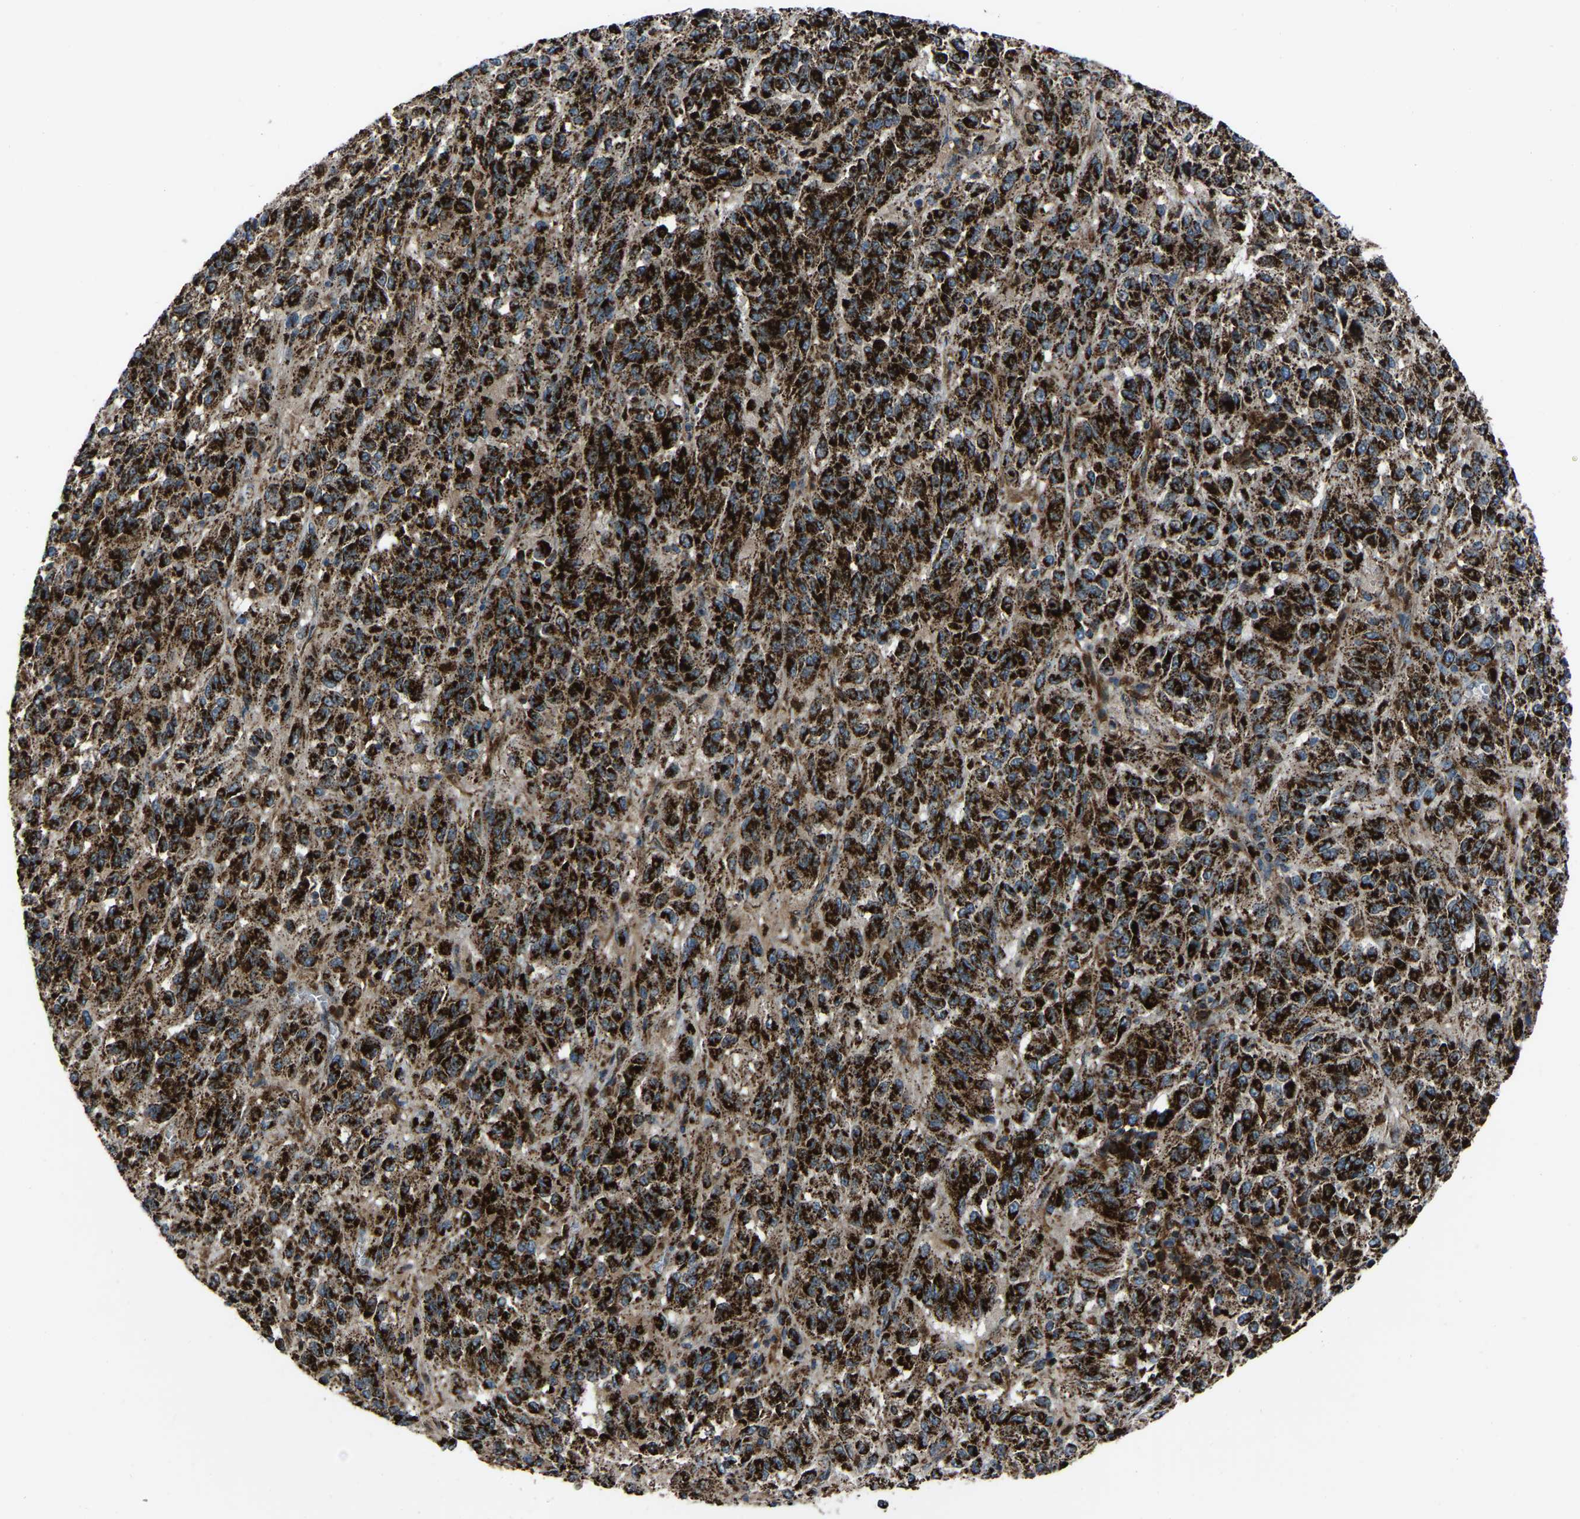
{"staining": {"intensity": "strong", "quantity": ">75%", "location": "cytoplasmic/membranous"}, "tissue": "melanoma", "cell_type": "Tumor cells", "image_type": "cancer", "snomed": [{"axis": "morphology", "description": "Malignant melanoma, Metastatic site"}, {"axis": "topography", "description": "Lung"}], "caption": "A photomicrograph of malignant melanoma (metastatic site) stained for a protein displays strong cytoplasmic/membranous brown staining in tumor cells.", "gene": "AKR1A1", "patient": {"sex": "male", "age": 64}}